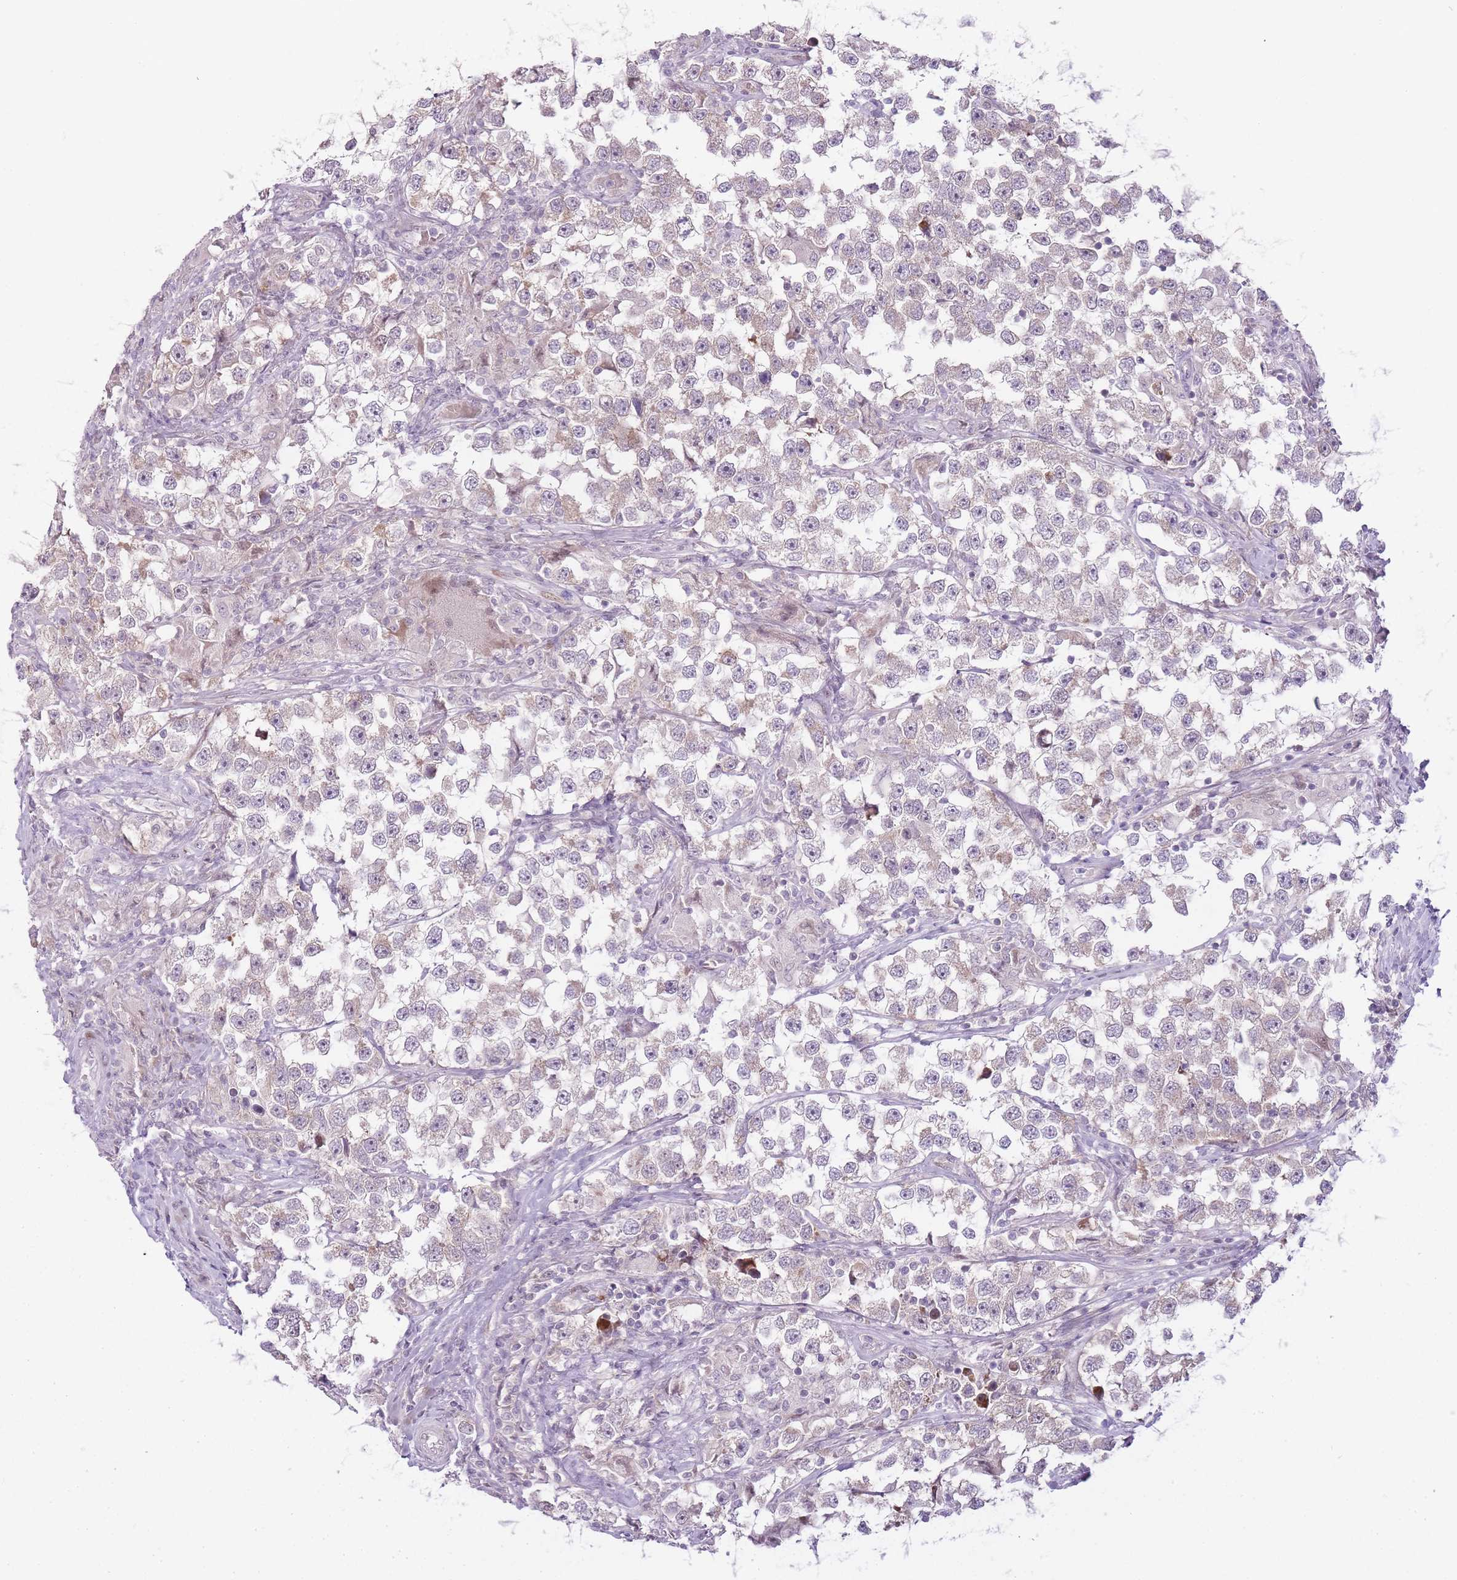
{"staining": {"intensity": "weak", "quantity": "25%-75%", "location": "cytoplasmic/membranous"}, "tissue": "testis cancer", "cell_type": "Tumor cells", "image_type": "cancer", "snomed": [{"axis": "morphology", "description": "Seminoma, NOS"}, {"axis": "topography", "description": "Testis"}], "caption": "This is a micrograph of IHC staining of seminoma (testis), which shows weak staining in the cytoplasmic/membranous of tumor cells.", "gene": "OGG1", "patient": {"sex": "male", "age": 46}}